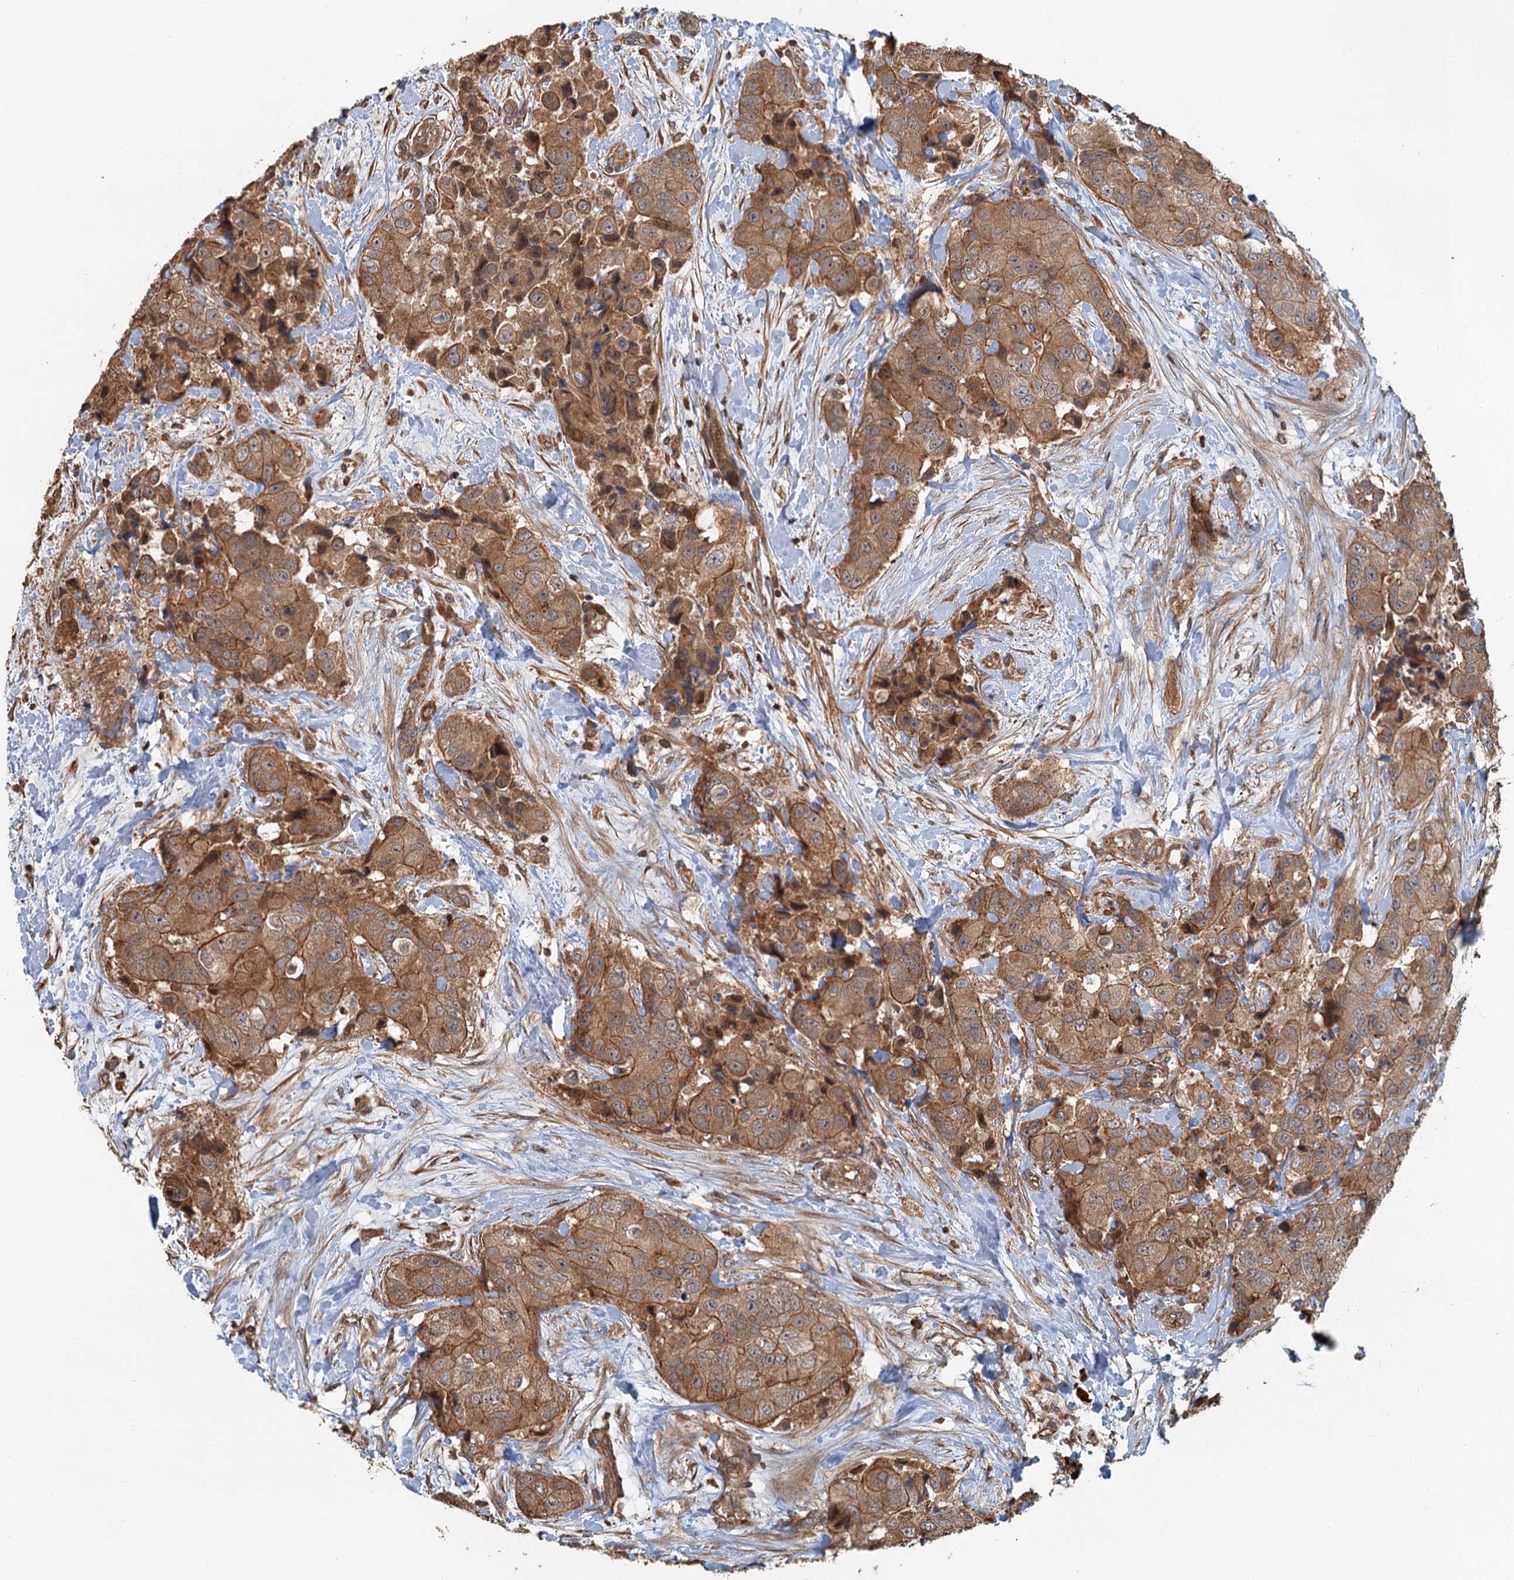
{"staining": {"intensity": "moderate", "quantity": ">75%", "location": "cytoplasmic/membranous"}, "tissue": "breast cancer", "cell_type": "Tumor cells", "image_type": "cancer", "snomed": [{"axis": "morphology", "description": "Duct carcinoma"}, {"axis": "topography", "description": "Breast"}], "caption": "Immunohistochemistry (IHC) staining of breast intraductal carcinoma, which reveals medium levels of moderate cytoplasmic/membranous expression in approximately >75% of tumor cells indicating moderate cytoplasmic/membranous protein expression. The staining was performed using DAB (3,3'-diaminobenzidine) (brown) for protein detection and nuclei were counterstained in hematoxylin (blue).", "gene": "ZNF527", "patient": {"sex": "female", "age": 62}}